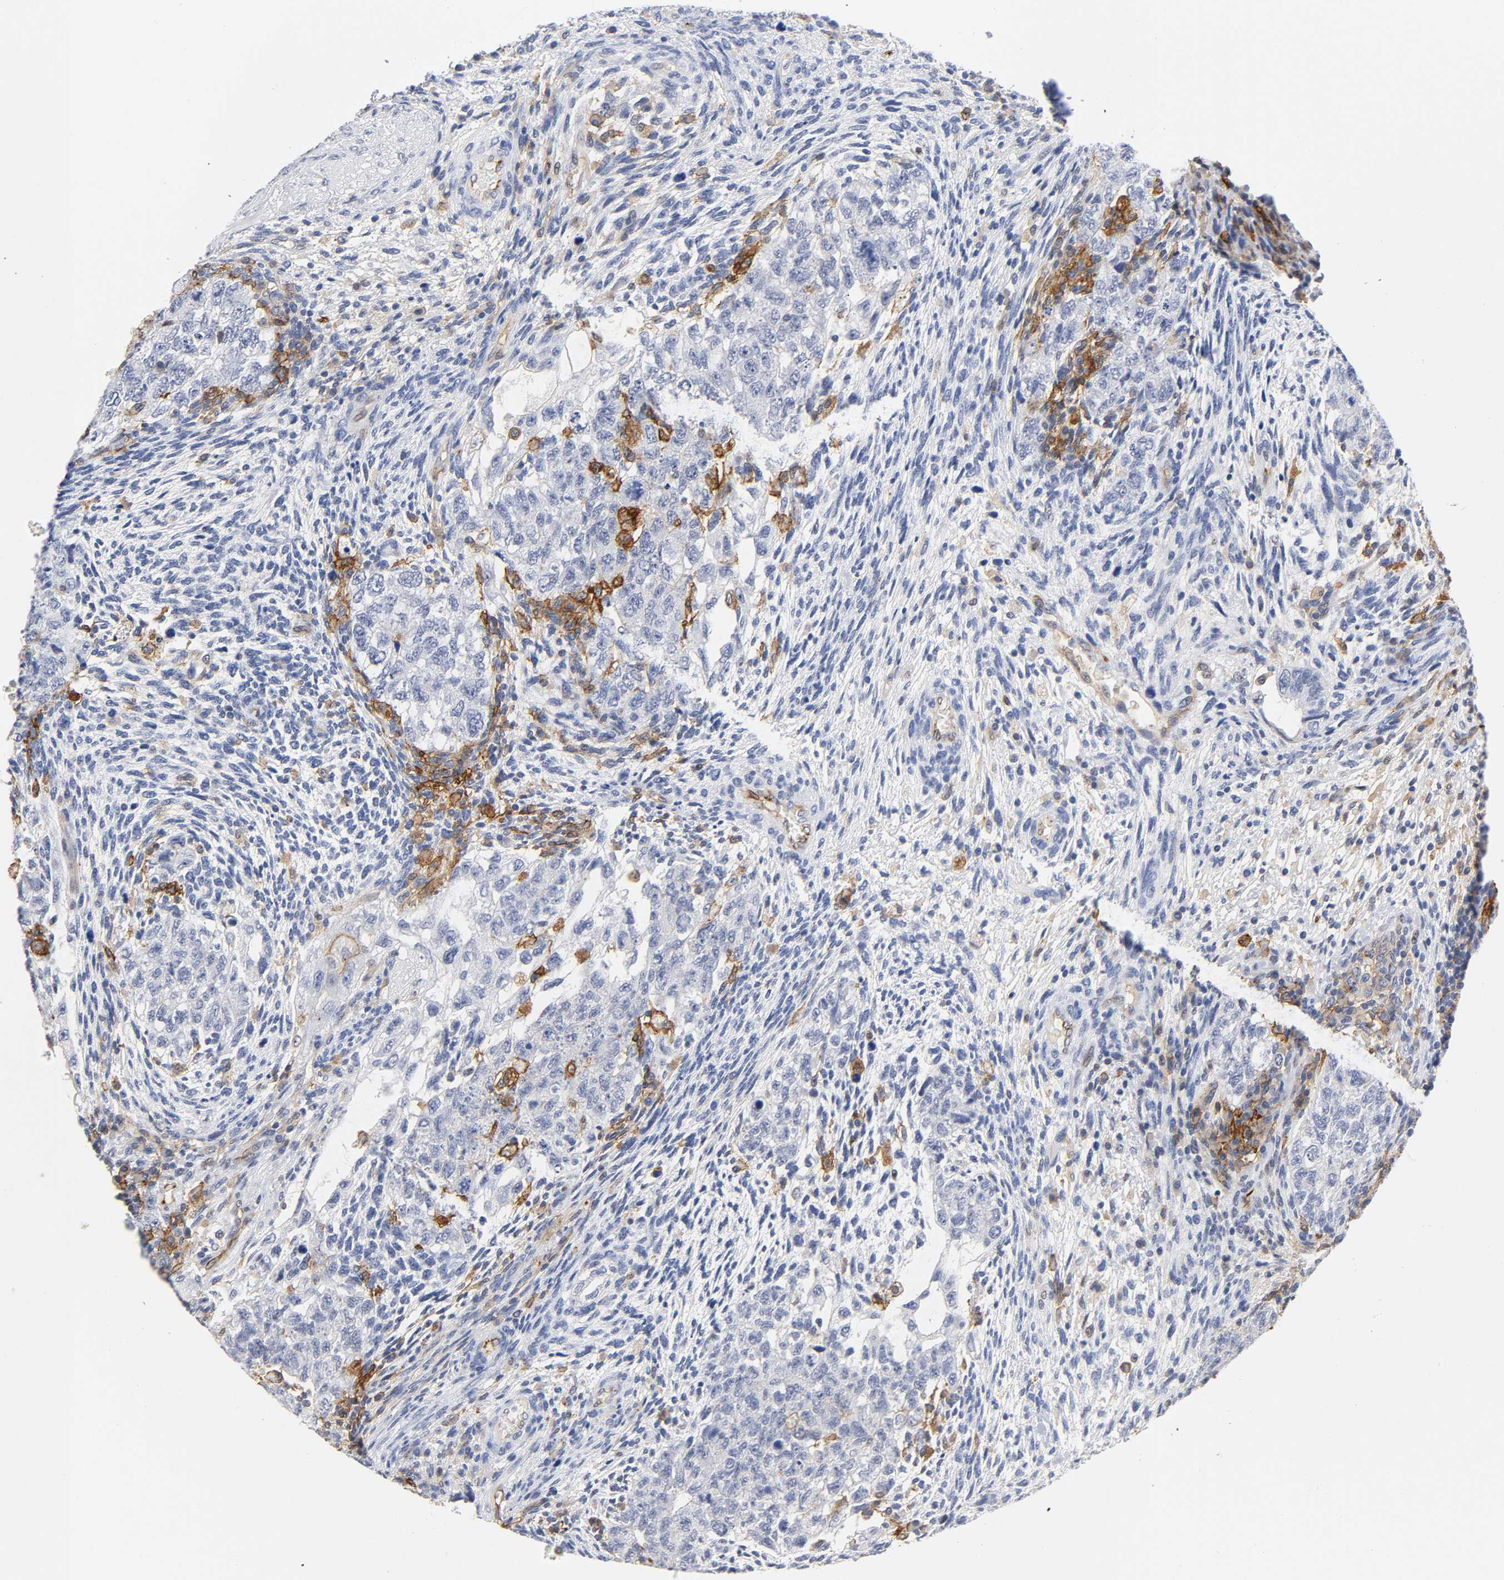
{"staining": {"intensity": "negative", "quantity": "none", "location": "none"}, "tissue": "testis cancer", "cell_type": "Tumor cells", "image_type": "cancer", "snomed": [{"axis": "morphology", "description": "Normal tissue, NOS"}, {"axis": "morphology", "description": "Carcinoma, Embryonal, NOS"}, {"axis": "topography", "description": "Testis"}], "caption": "The immunohistochemistry image has no significant expression in tumor cells of embryonal carcinoma (testis) tissue. (DAB (3,3'-diaminobenzidine) IHC with hematoxylin counter stain).", "gene": "ICAM1", "patient": {"sex": "male", "age": 36}}